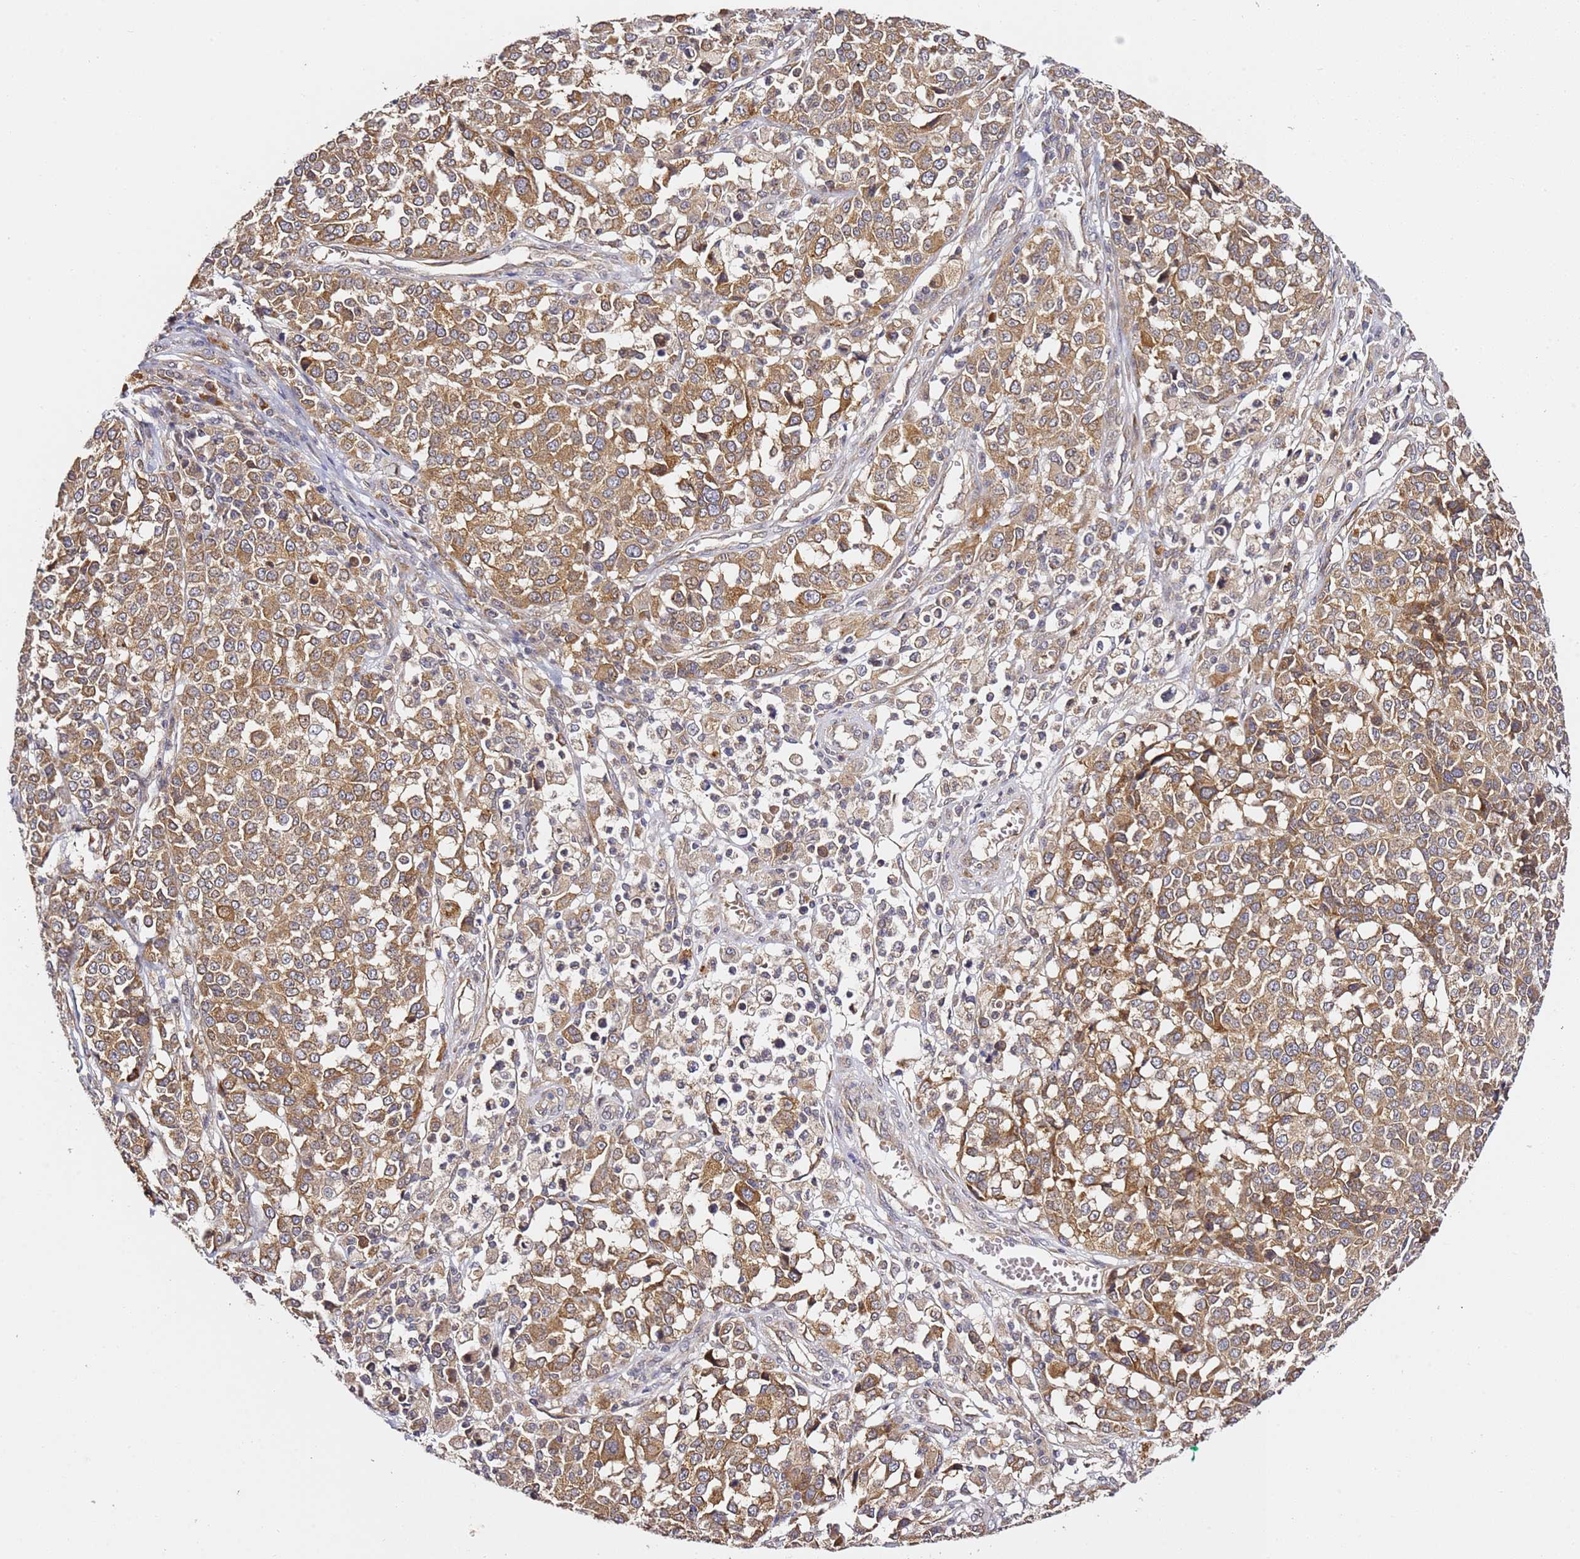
{"staining": {"intensity": "moderate", "quantity": ">75%", "location": "cytoplasmic/membranous"}, "tissue": "melanoma", "cell_type": "Tumor cells", "image_type": "cancer", "snomed": [{"axis": "morphology", "description": "Malignant melanoma, Metastatic site"}, {"axis": "topography", "description": "Lymph node"}], "caption": "DAB (3,3'-diaminobenzidine) immunohistochemical staining of malignant melanoma (metastatic site) demonstrates moderate cytoplasmic/membranous protein expression in approximately >75% of tumor cells.", "gene": "OSBPL2", "patient": {"sex": "male", "age": 44}}